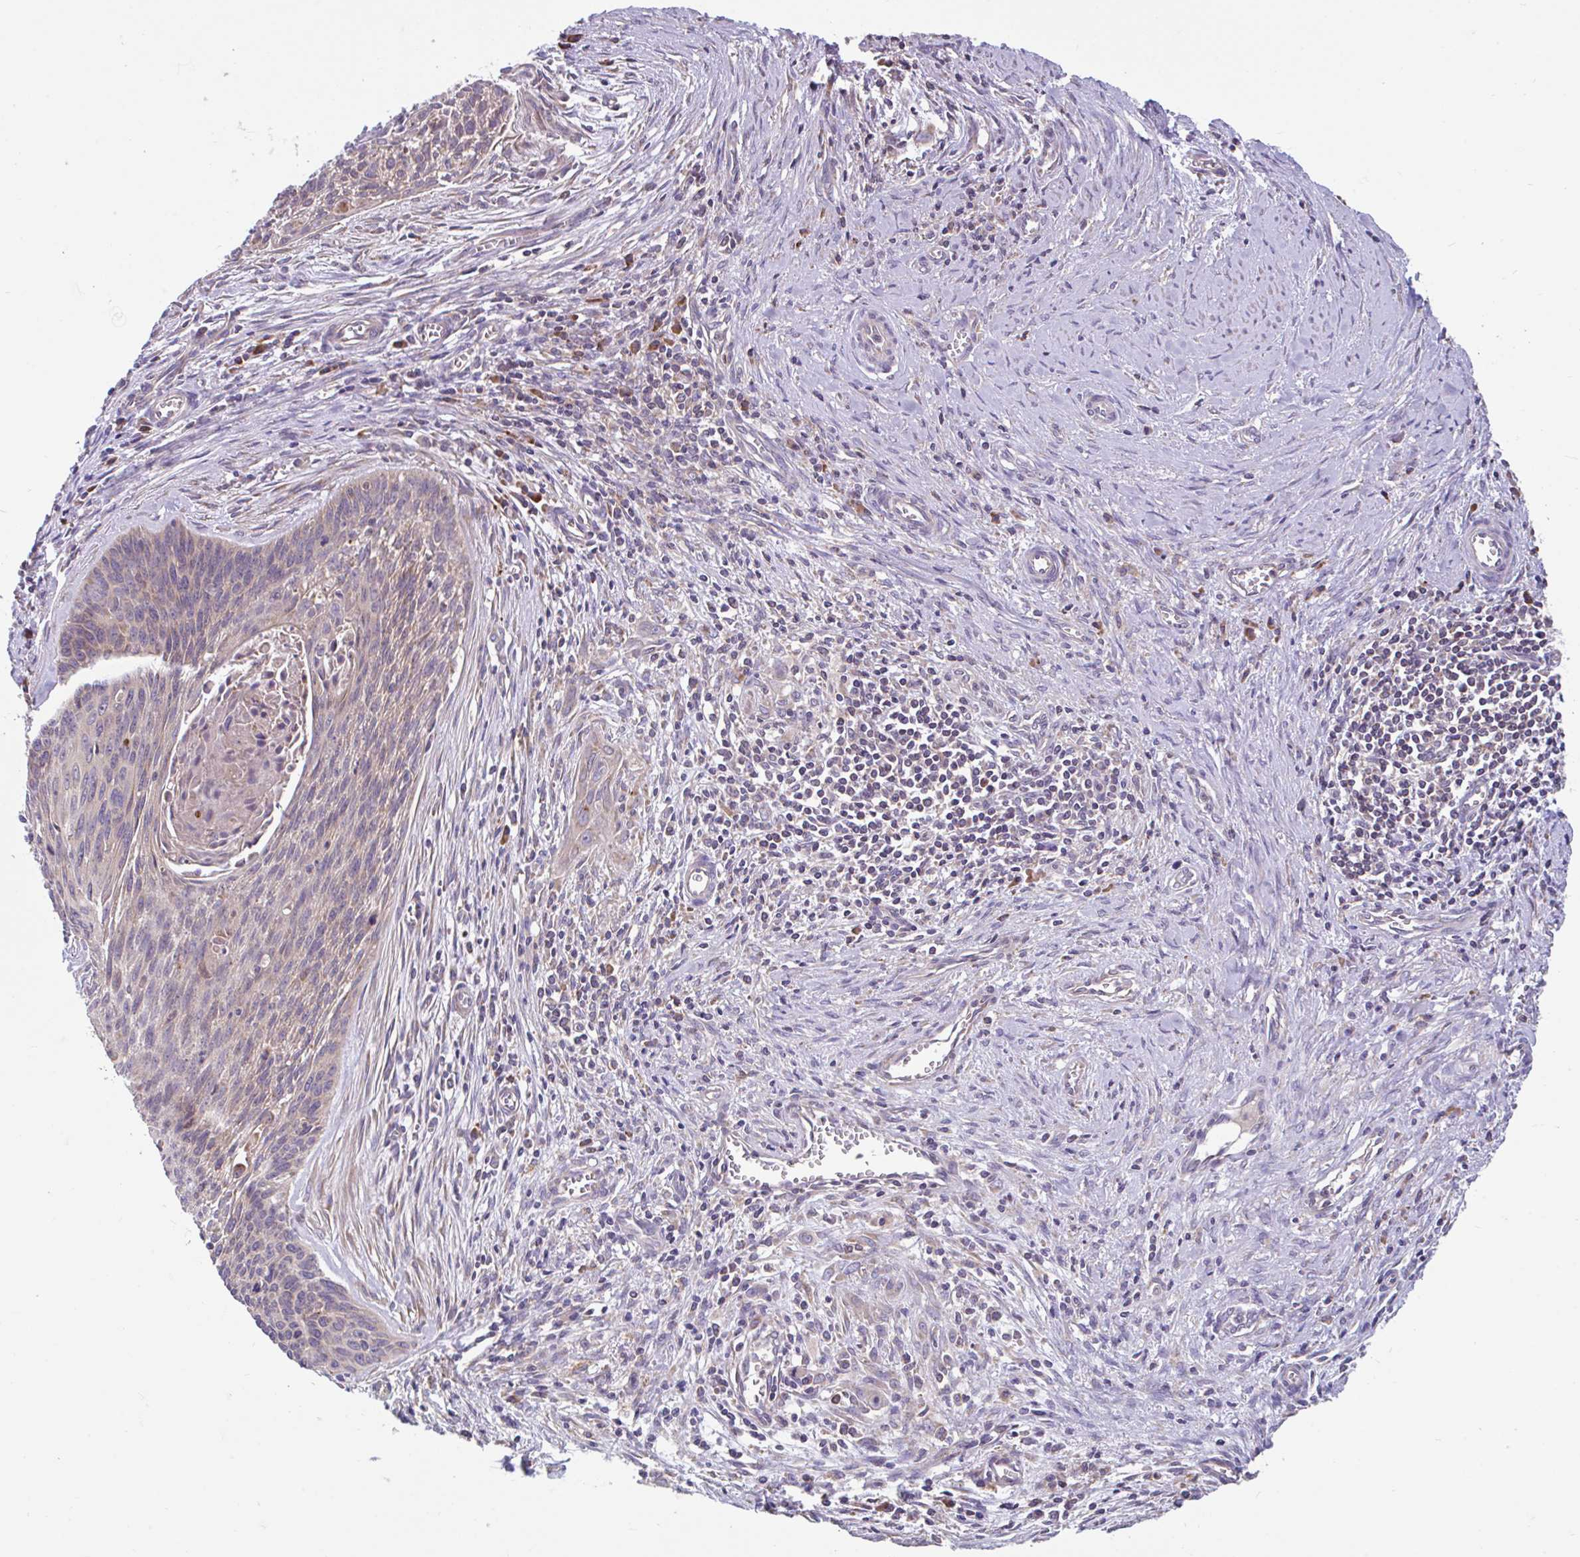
{"staining": {"intensity": "moderate", "quantity": "<25%", "location": "cytoplasmic/membranous"}, "tissue": "cervical cancer", "cell_type": "Tumor cells", "image_type": "cancer", "snomed": [{"axis": "morphology", "description": "Squamous cell carcinoma, NOS"}, {"axis": "topography", "description": "Cervix"}], "caption": "Protein staining by immunohistochemistry (IHC) displays moderate cytoplasmic/membranous expression in about <25% of tumor cells in cervical cancer.", "gene": "RALBP1", "patient": {"sex": "female", "age": 55}}